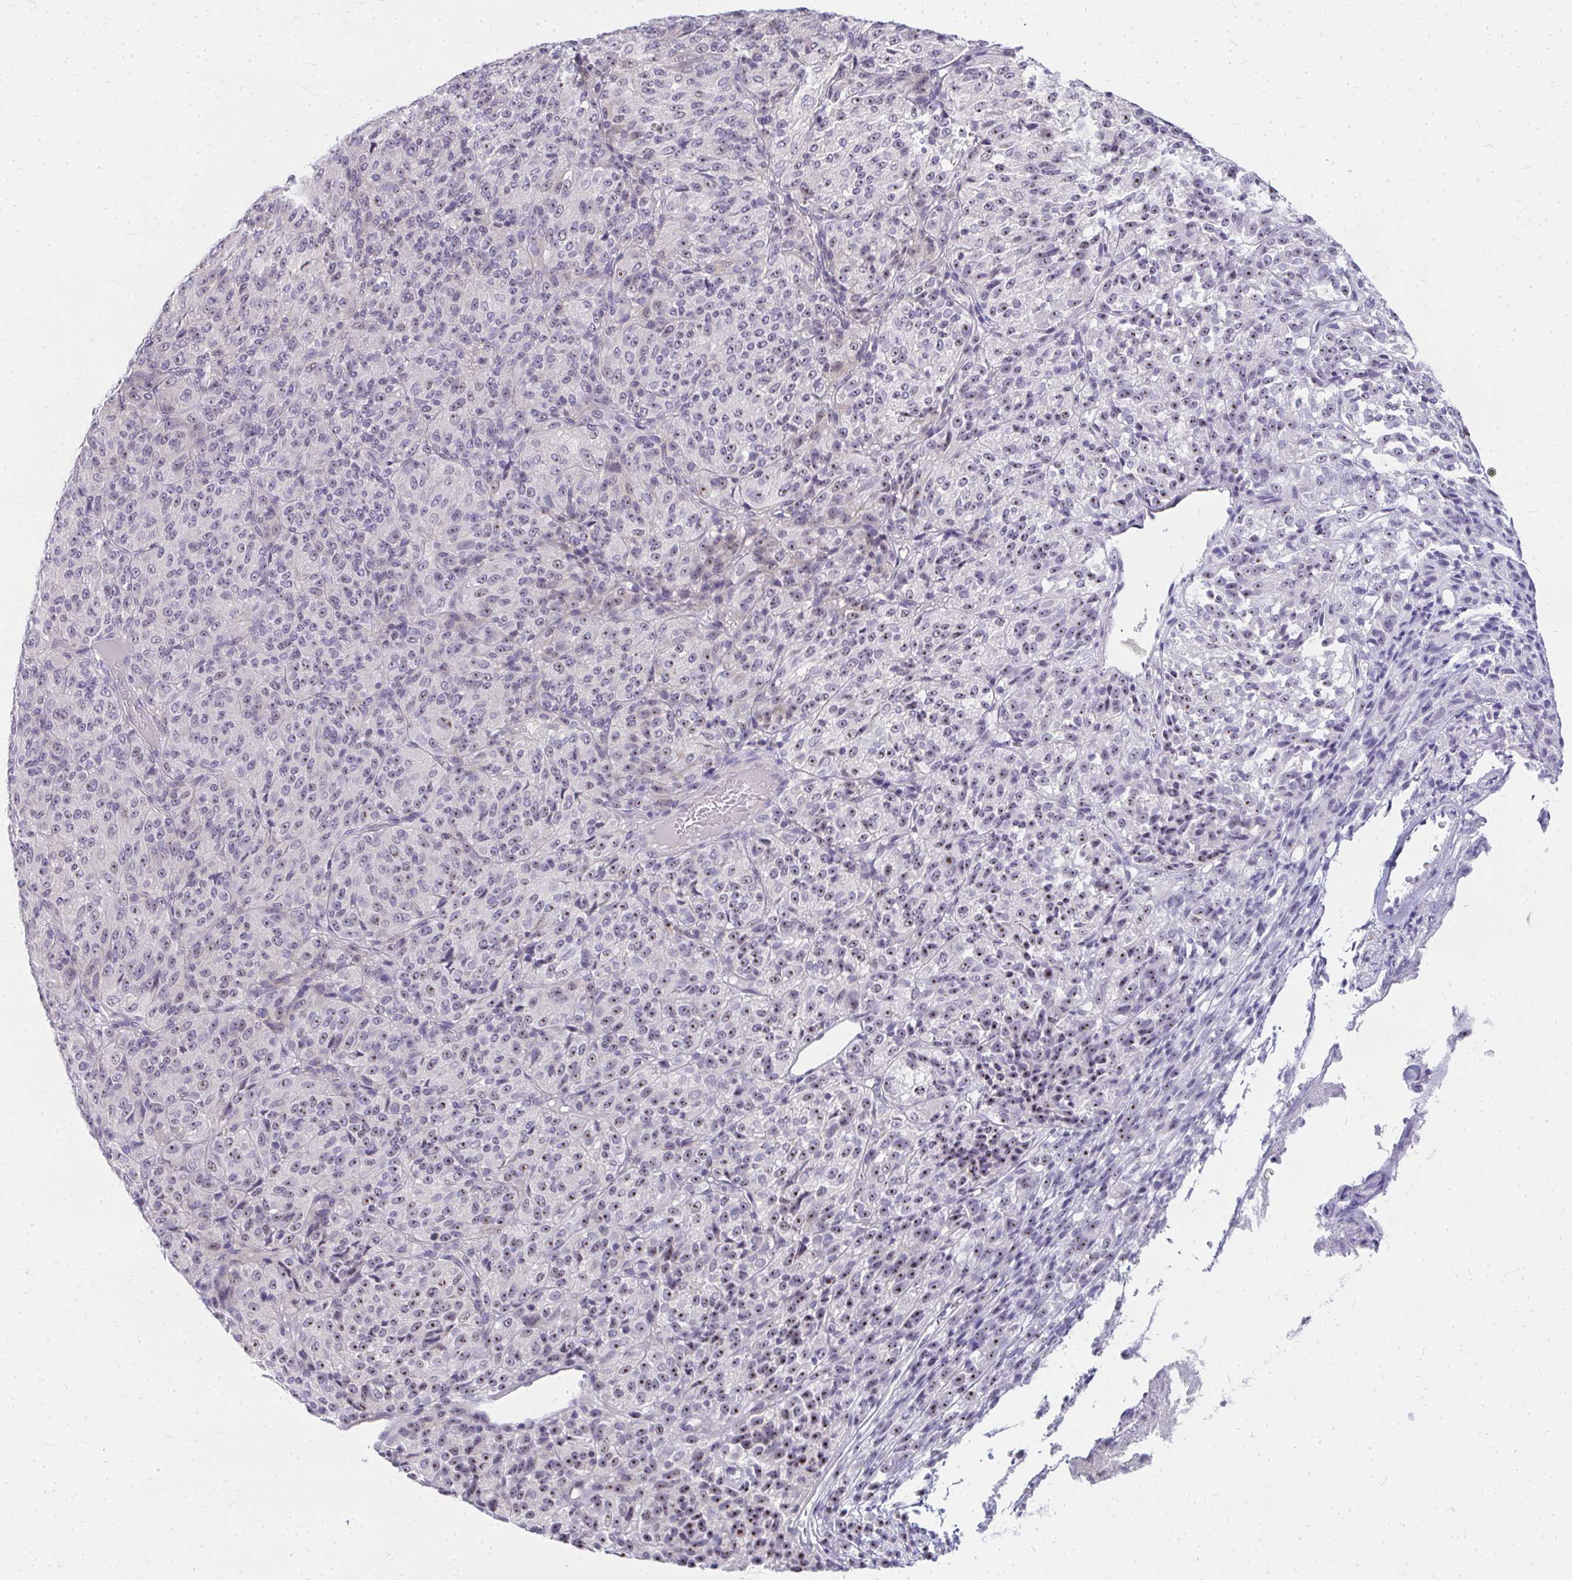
{"staining": {"intensity": "weak", "quantity": "25%-75%", "location": "nuclear"}, "tissue": "melanoma", "cell_type": "Tumor cells", "image_type": "cancer", "snomed": [{"axis": "morphology", "description": "Malignant melanoma, Metastatic site"}, {"axis": "topography", "description": "Brain"}], "caption": "There is low levels of weak nuclear staining in tumor cells of melanoma, as demonstrated by immunohistochemical staining (brown color).", "gene": "FAM9A", "patient": {"sex": "female", "age": 56}}